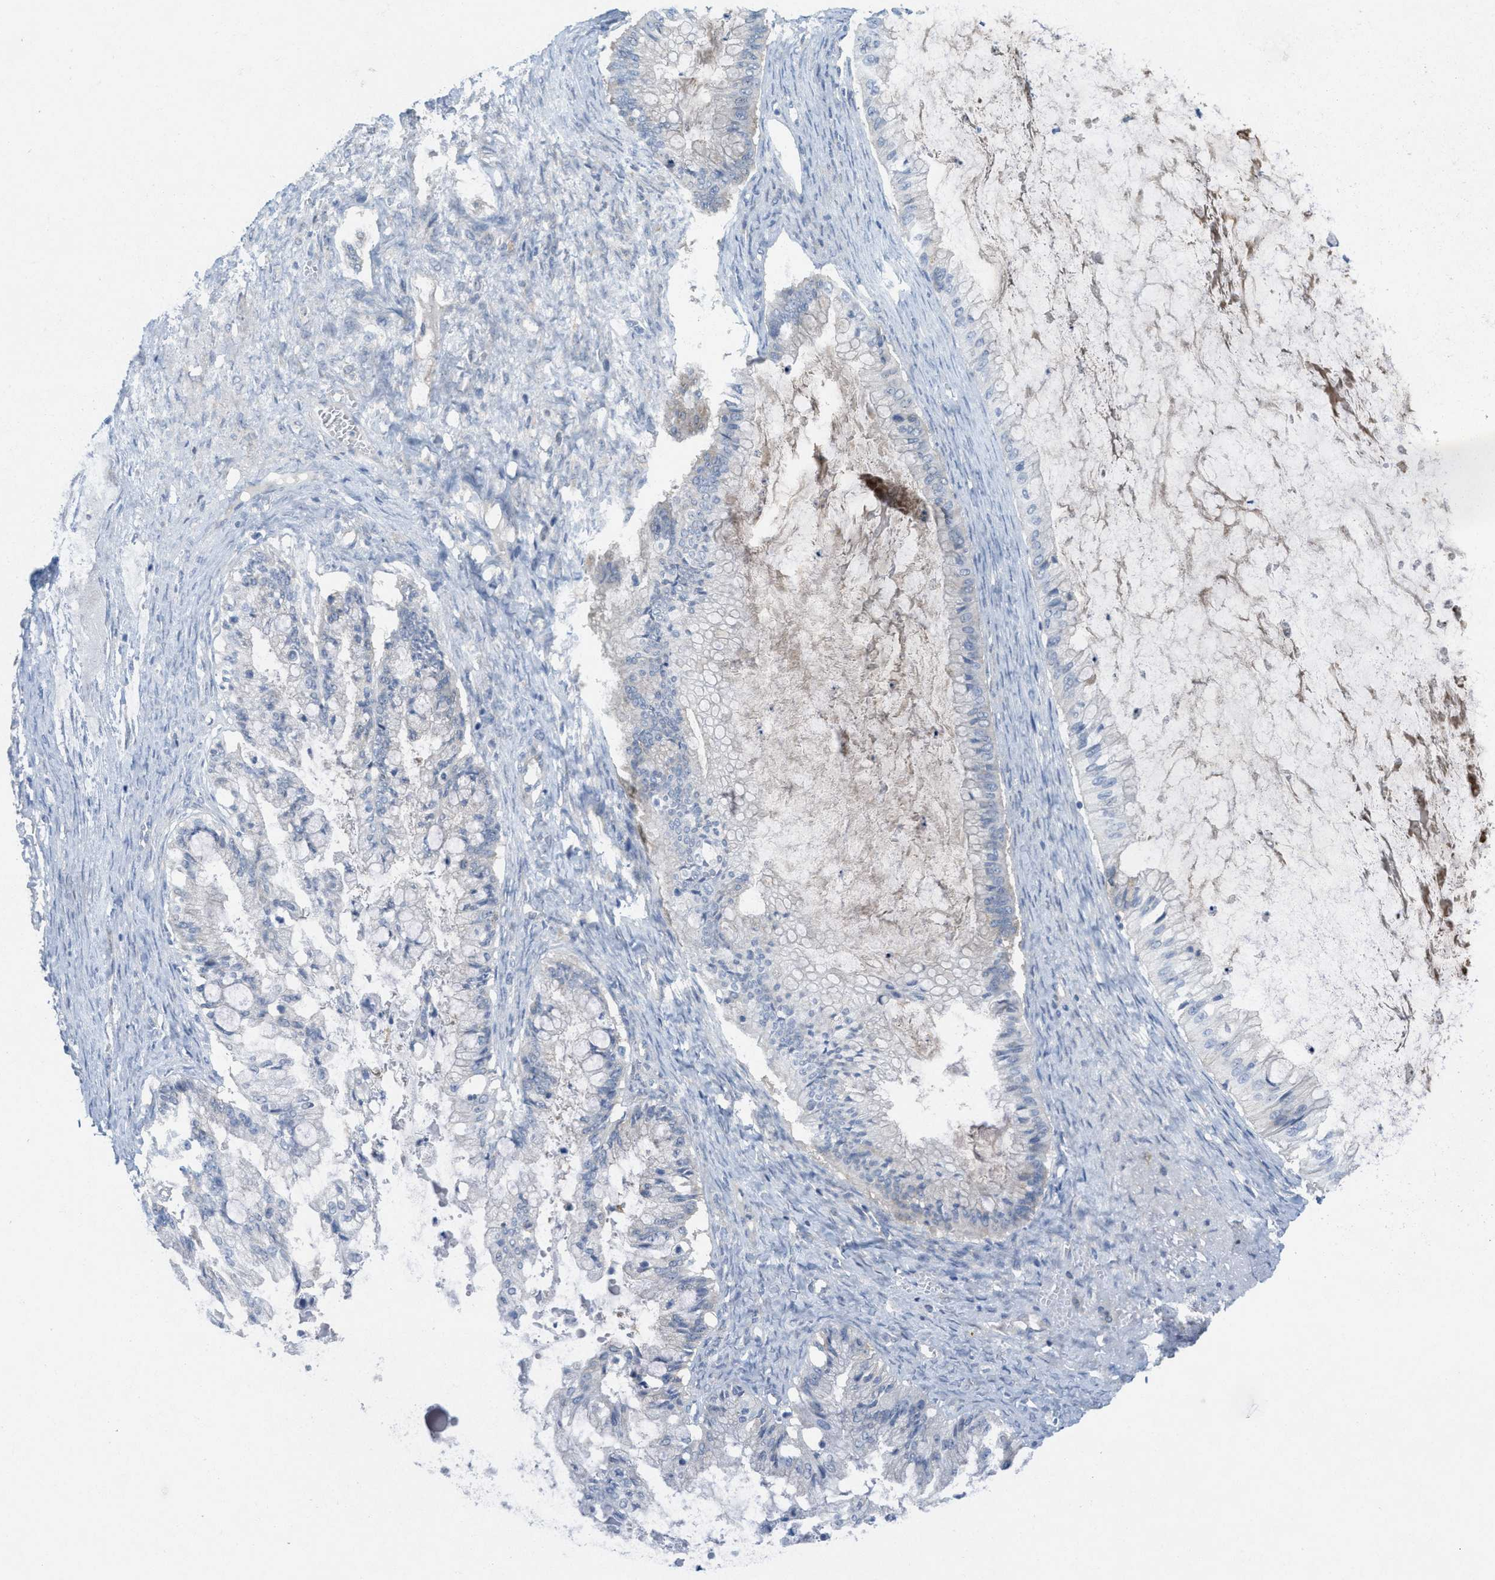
{"staining": {"intensity": "negative", "quantity": "none", "location": "none"}, "tissue": "ovarian cancer", "cell_type": "Tumor cells", "image_type": "cancer", "snomed": [{"axis": "morphology", "description": "Cystadenocarcinoma, mucinous, NOS"}, {"axis": "topography", "description": "Ovary"}], "caption": "Tumor cells show no significant expression in ovarian mucinous cystadenocarcinoma. Brightfield microscopy of immunohistochemistry stained with DAB (brown) and hematoxylin (blue), captured at high magnification.", "gene": "ZFYVE9", "patient": {"sex": "female", "age": 57}}